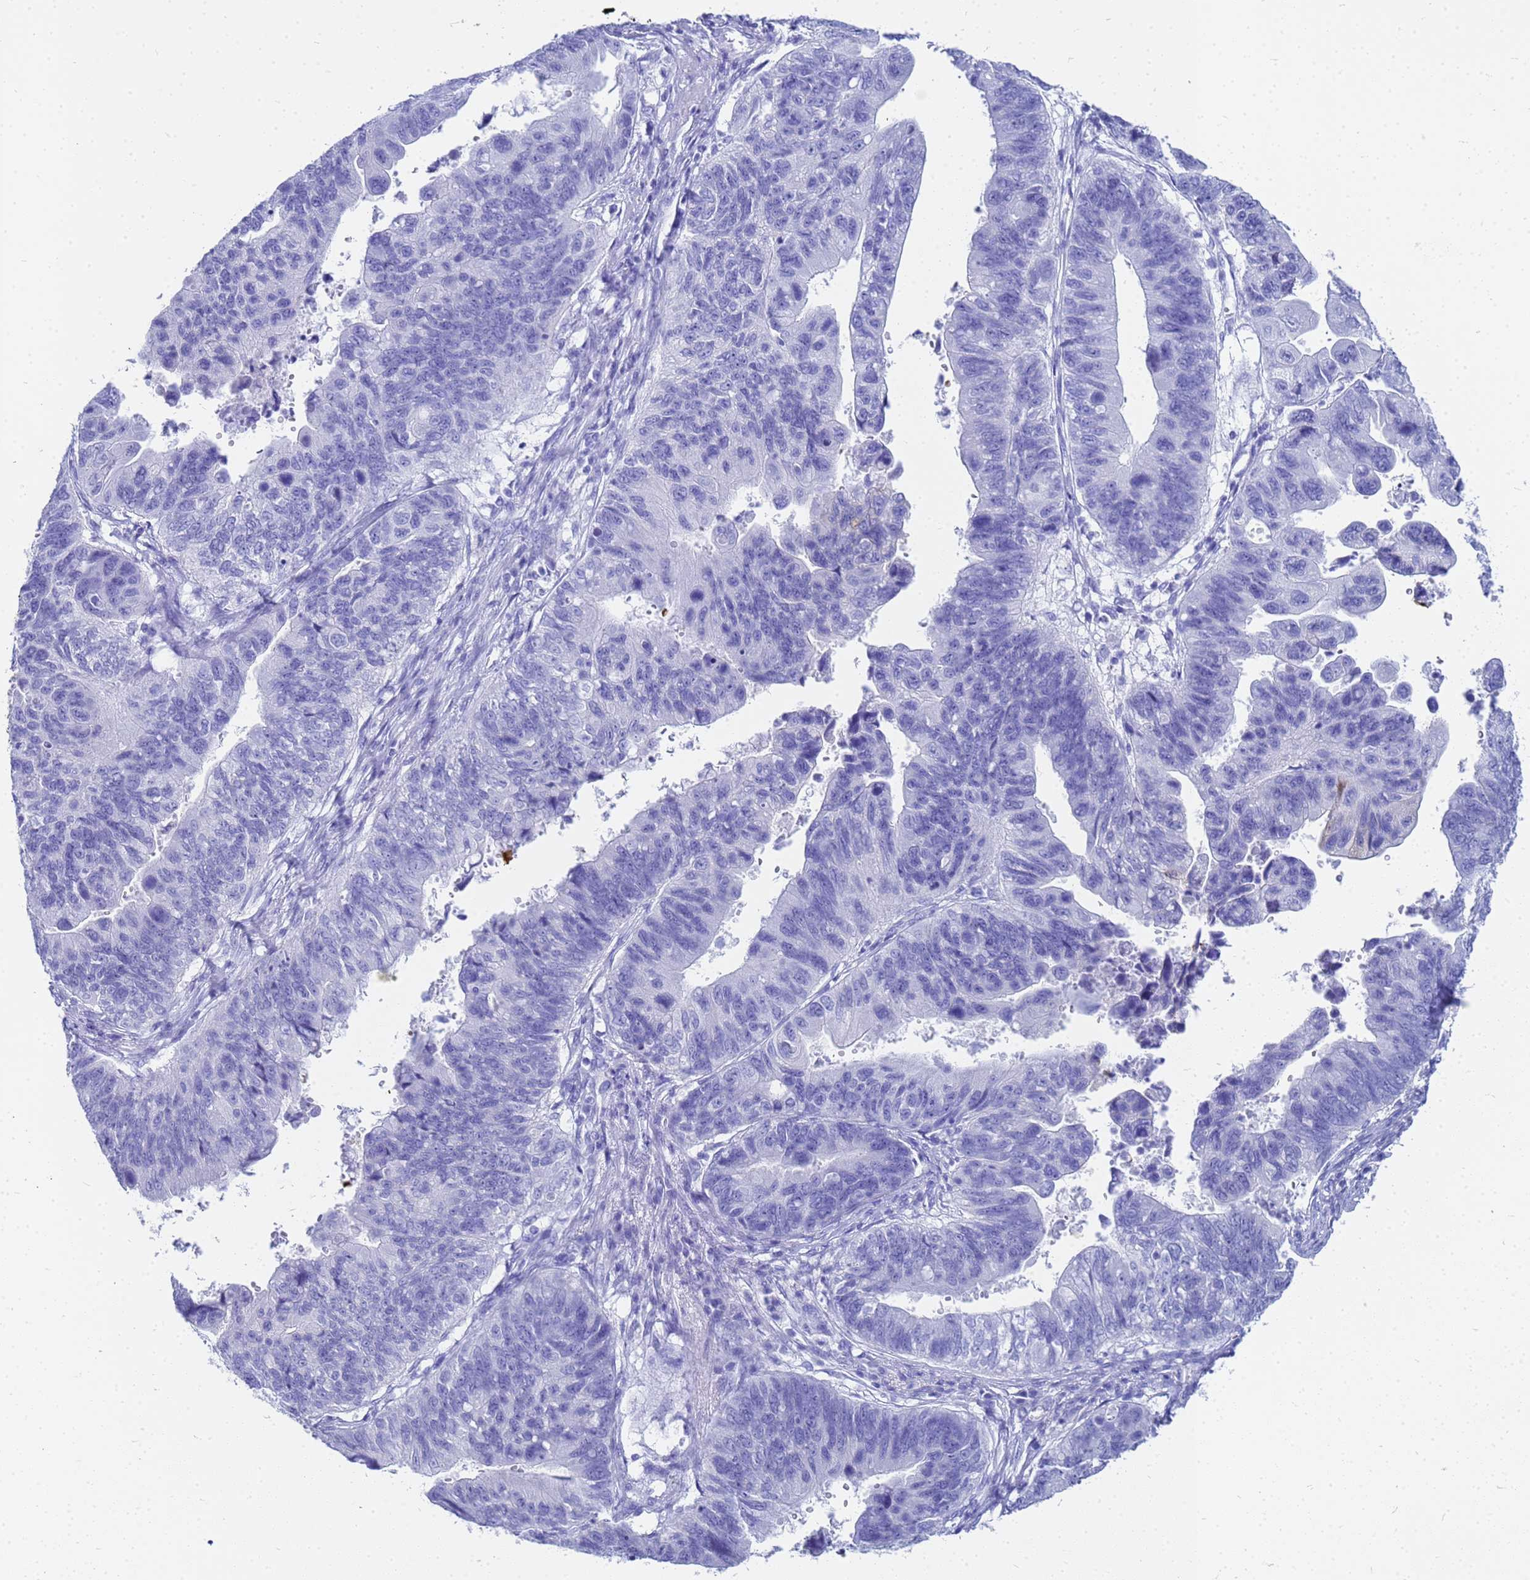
{"staining": {"intensity": "negative", "quantity": "none", "location": "none"}, "tissue": "stomach cancer", "cell_type": "Tumor cells", "image_type": "cancer", "snomed": [{"axis": "morphology", "description": "Adenocarcinoma, NOS"}, {"axis": "topography", "description": "Stomach"}], "caption": "The image demonstrates no staining of tumor cells in stomach adenocarcinoma.", "gene": "CKB", "patient": {"sex": "male", "age": 59}}